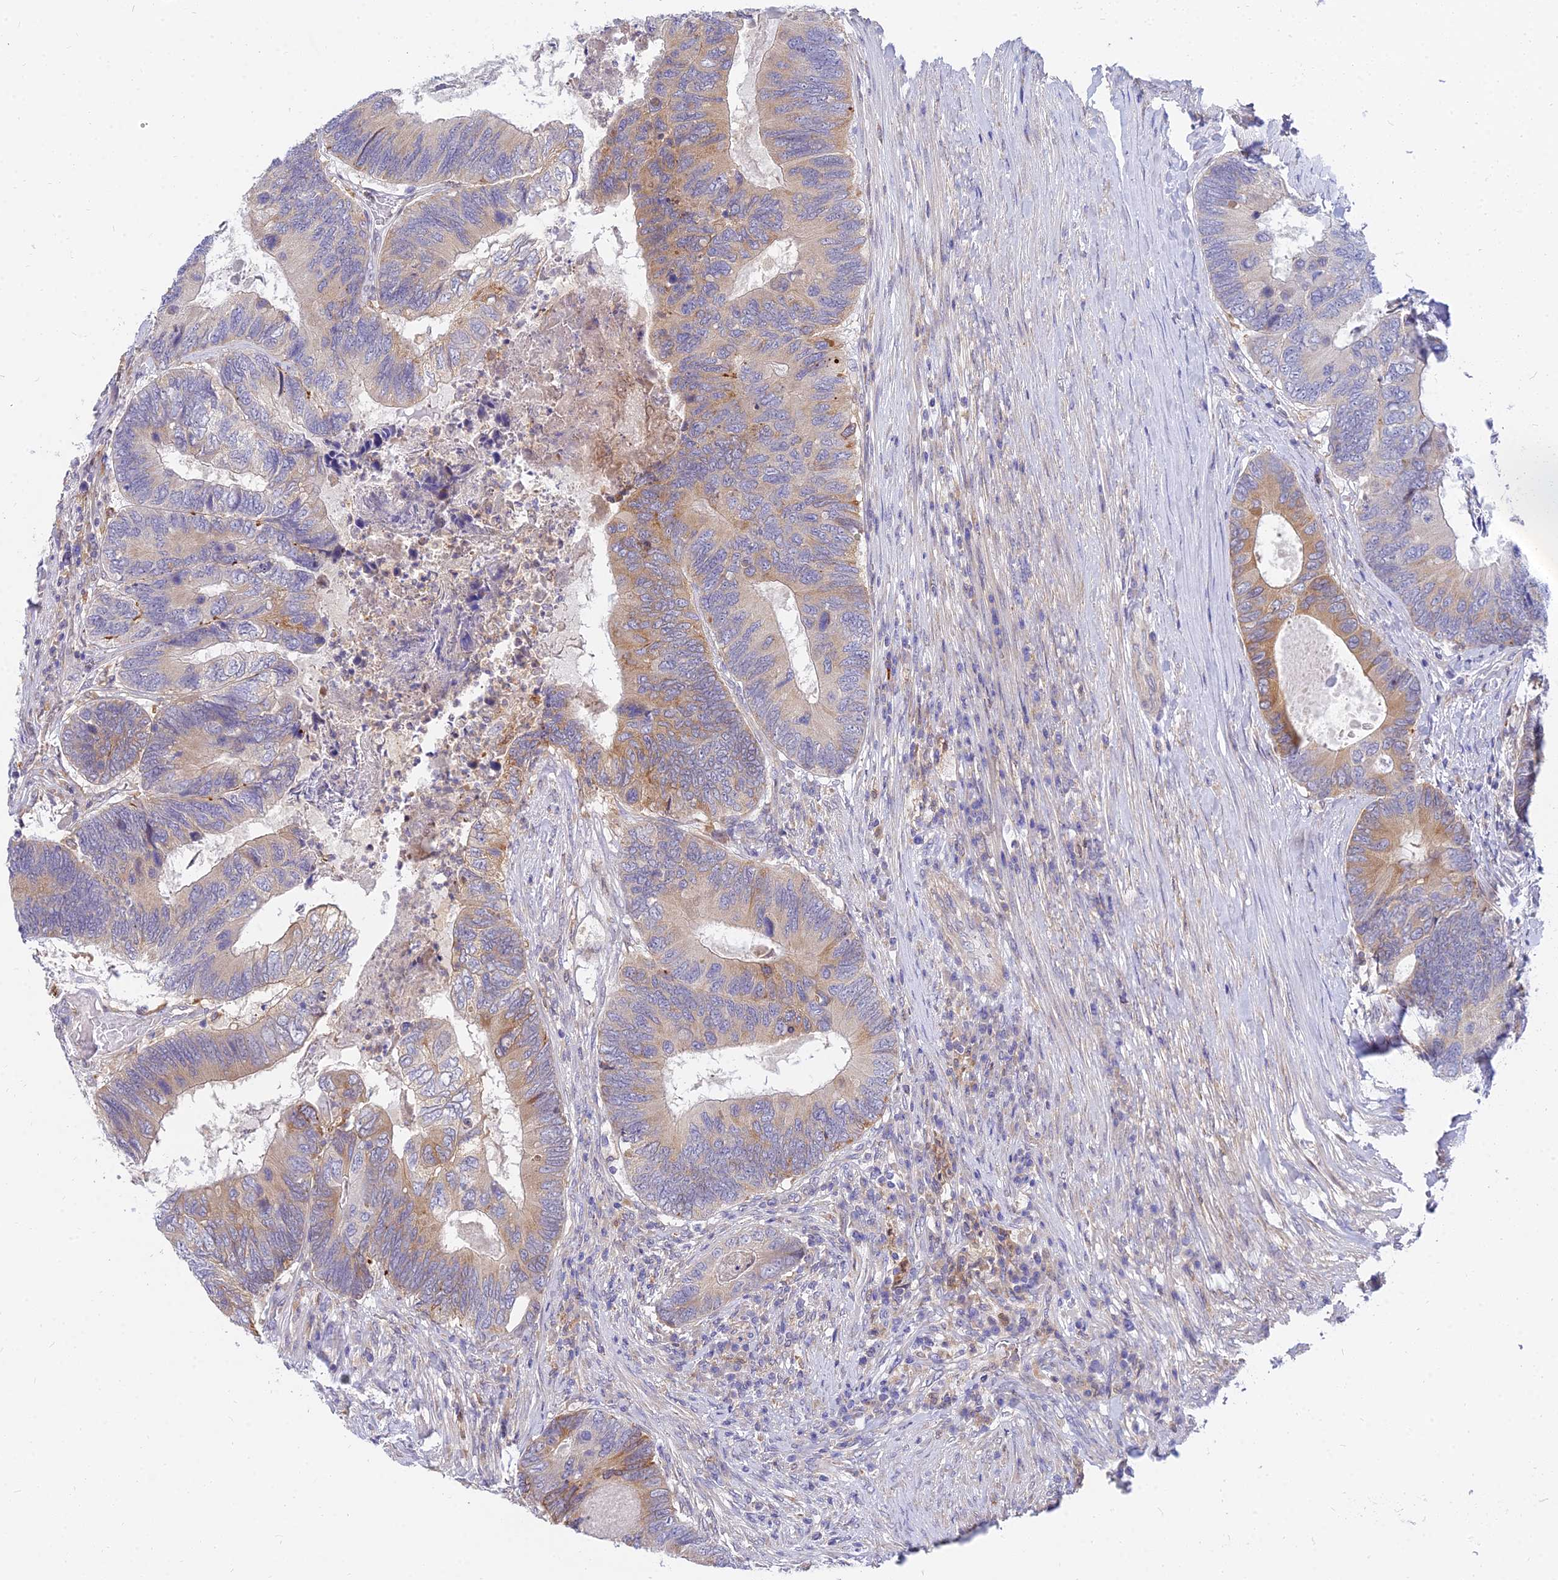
{"staining": {"intensity": "moderate", "quantity": "<25%", "location": "cytoplasmic/membranous"}, "tissue": "colorectal cancer", "cell_type": "Tumor cells", "image_type": "cancer", "snomed": [{"axis": "morphology", "description": "Adenocarcinoma, NOS"}, {"axis": "topography", "description": "Colon"}], "caption": "Moderate cytoplasmic/membranous staining for a protein is present in approximately <25% of tumor cells of colorectal cancer using immunohistochemistry (IHC).", "gene": "ARL8B", "patient": {"sex": "female", "age": 67}}